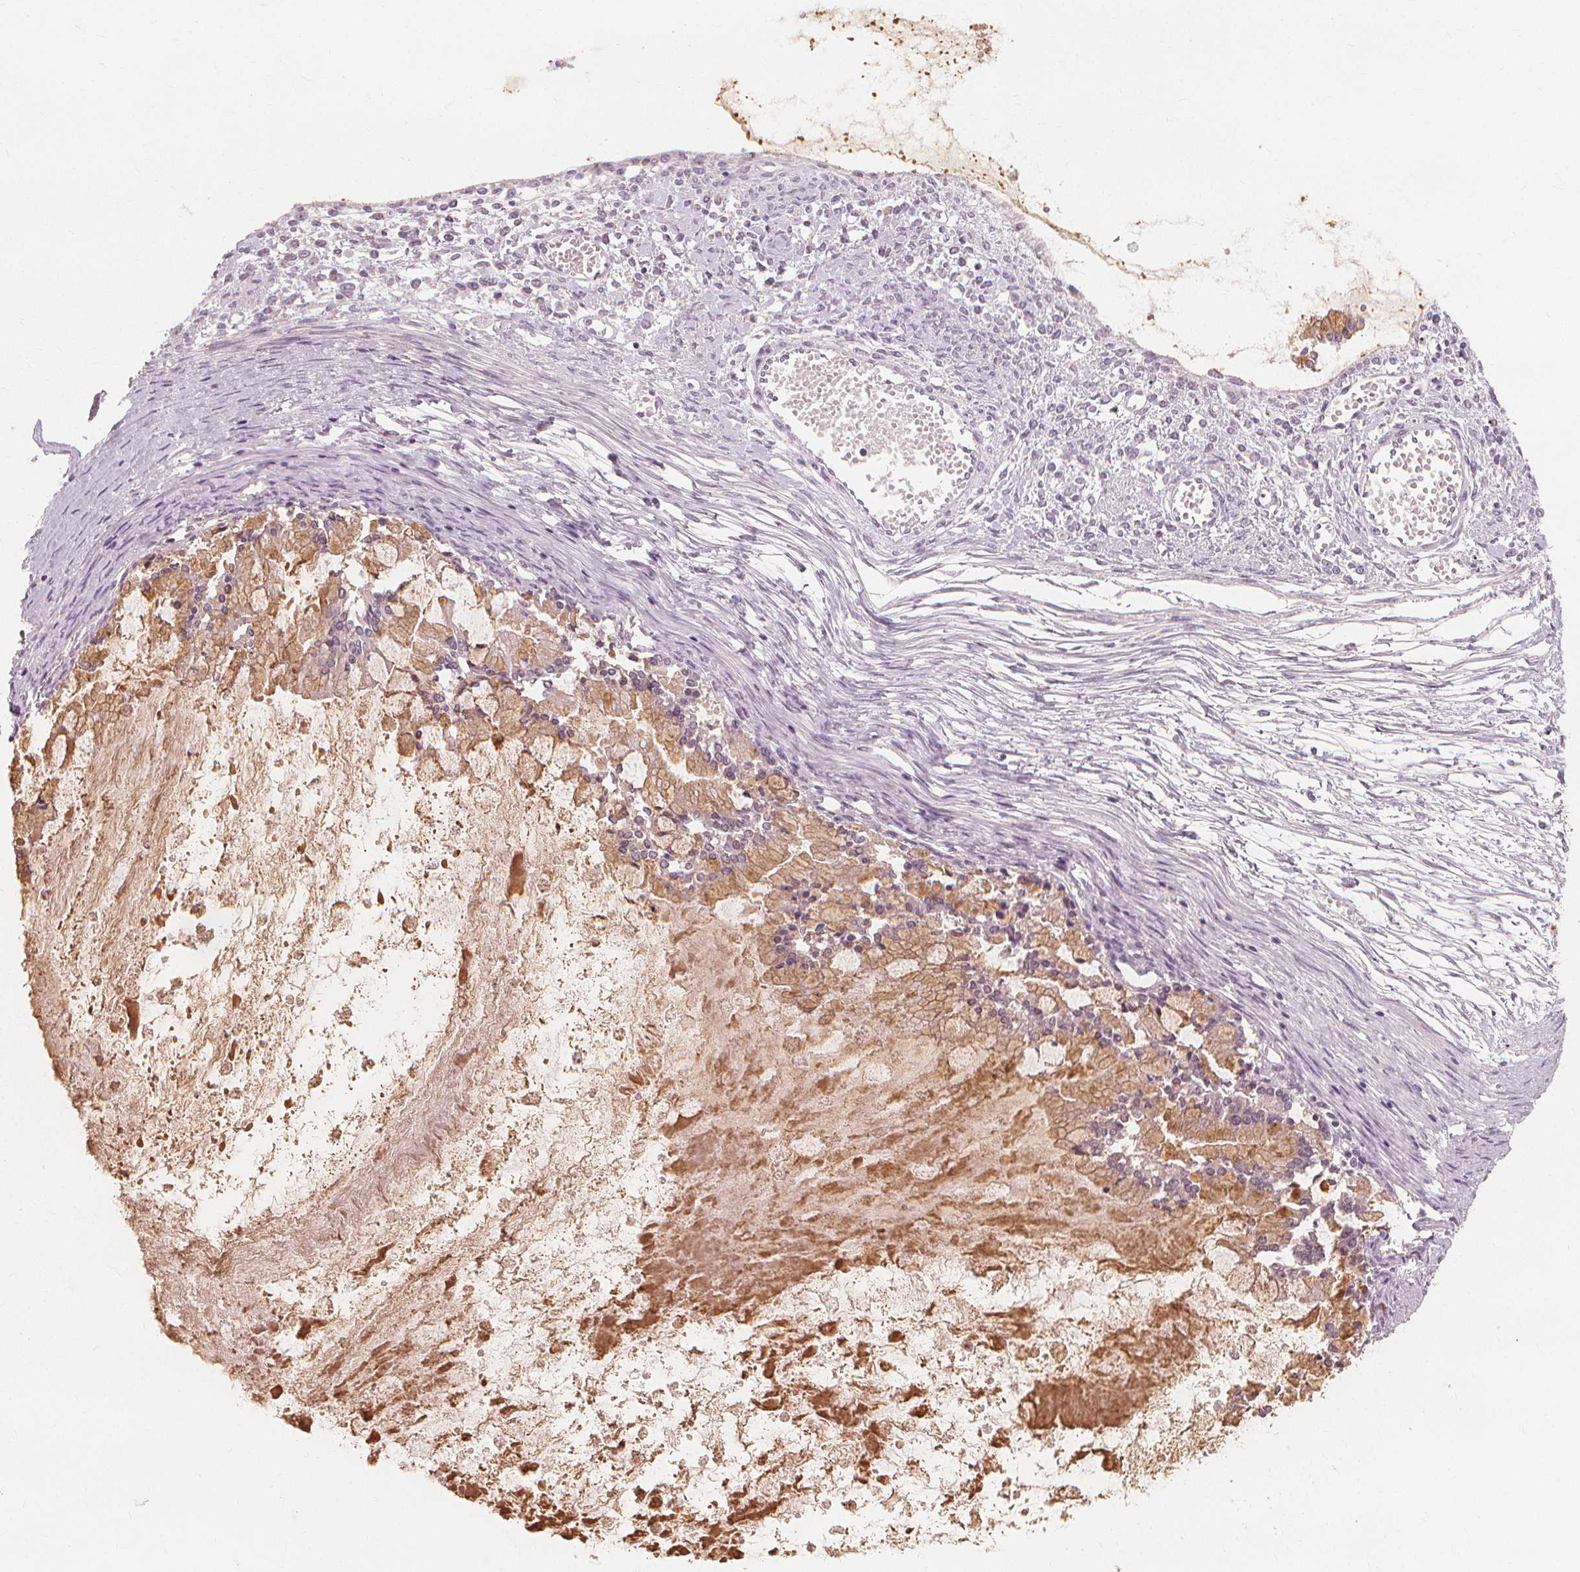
{"staining": {"intensity": "moderate", "quantity": "25%-75%", "location": "cytoplasmic/membranous"}, "tissue": "ovarian cancer", "cell_type": "Tumor cells", "image_type": "cancer", "snomed": [{"axis": "morphology", "description": "Cystadenocarcinoma, mucinous, NOS"}, {"axis": "topography", "description": "Ovary"}], "caption": "This photomicrograph reveals IHC staining of ovarian cancer, with medium moderate cytoplasmic/membranous staining in approximately 25%-75% of tumor cells.", "gene": "TFF1", "patient": {"sex": "female", "age": 67}}